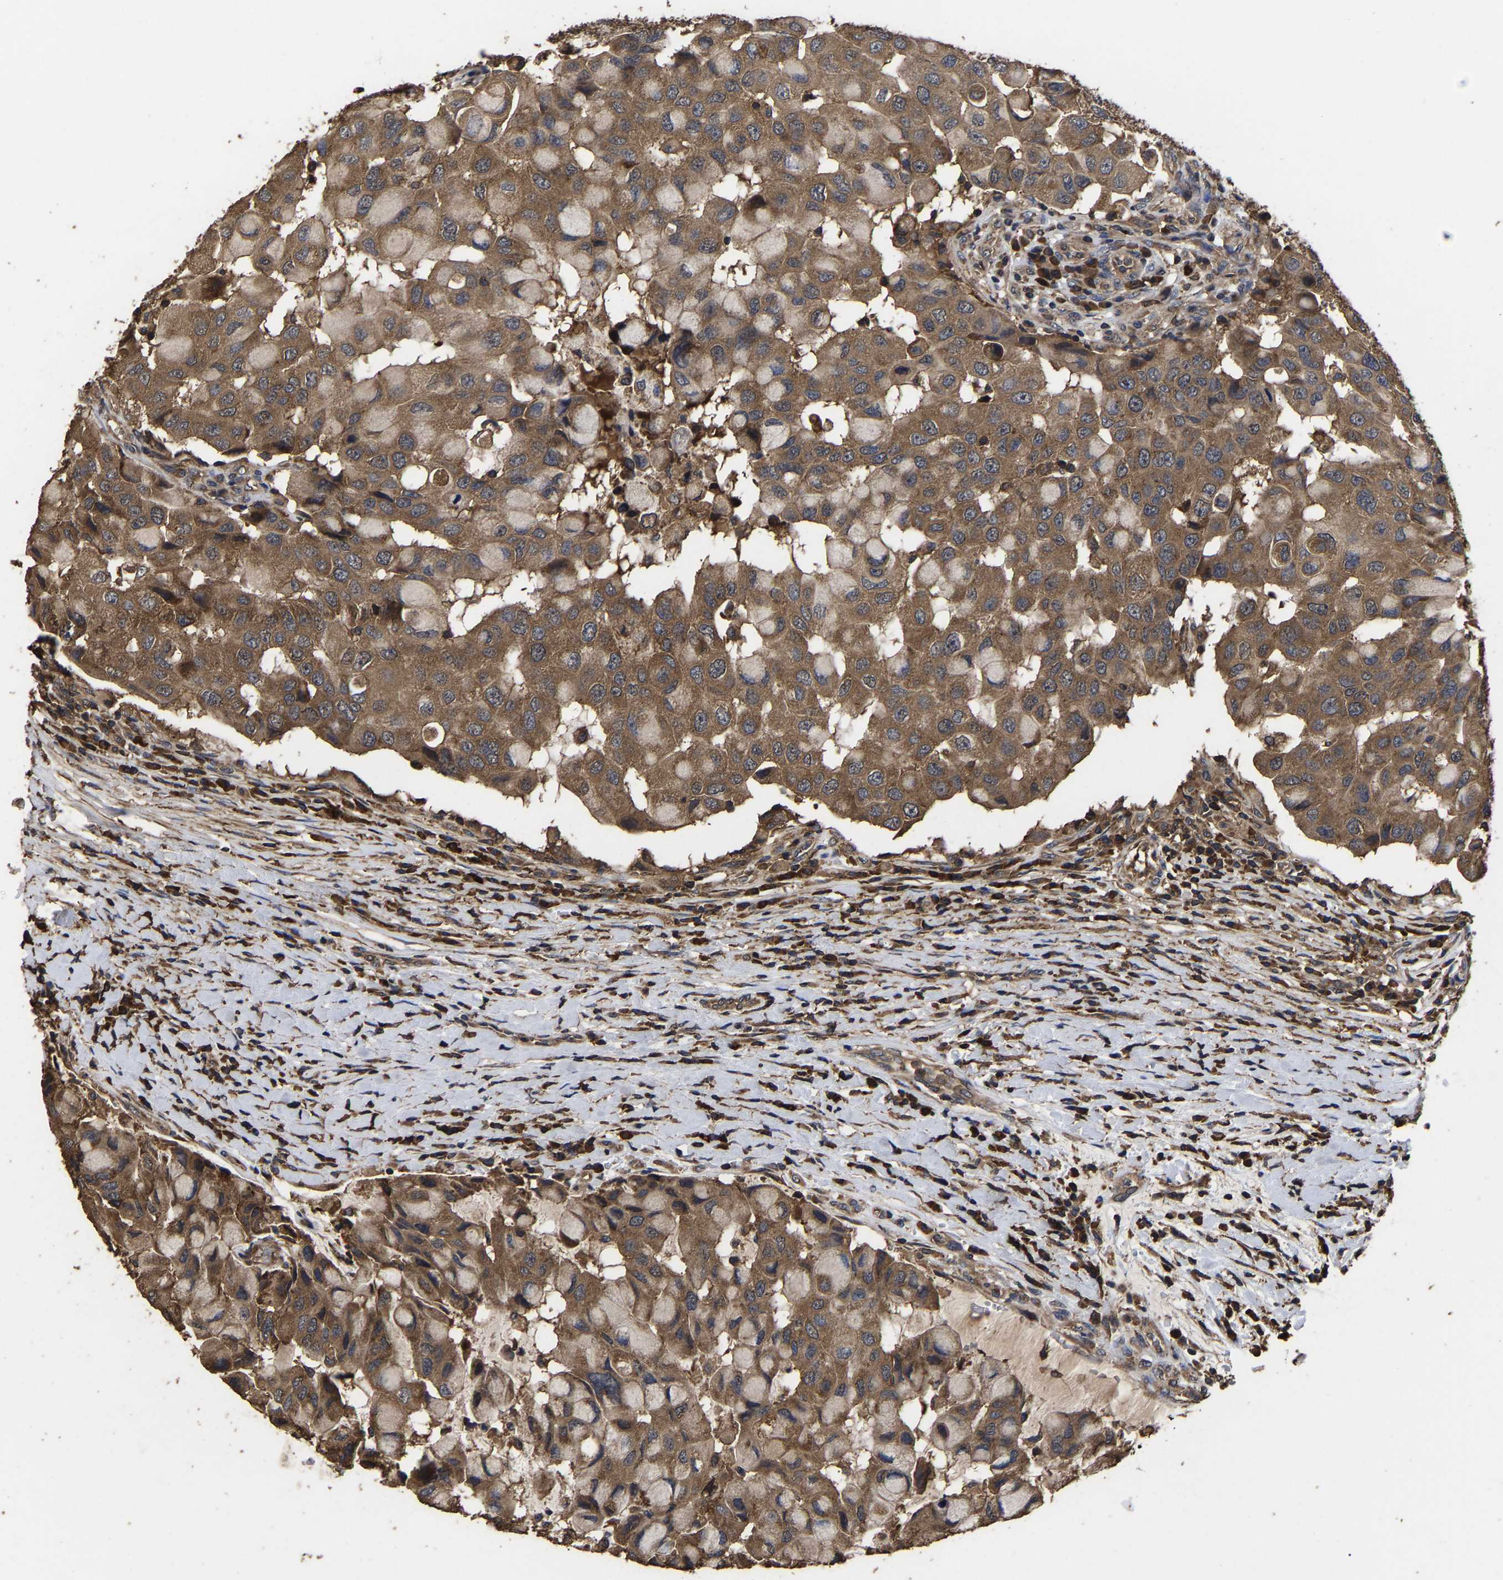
{"staining": {"intensity": "moderate", "quantity": ">75%", "location": "cytoplasmic/membranous"}, "tissue": "breast cancer", "cell_type": "Tumor cells", "image_type": "cancer", "snomed": [{"axis": "morphology", "description": "Duct carcinoma"}, {"axis": "topography", "description": "Breast"}], "caption": "Tumor cells reveal medium levels of moderate cytoplasmic/membranous staining in approximately >75% of cells in breast cancer (infiltrating ductal carcinoma).", "gene": "ITCH", "patient": {"sex": "female", "age": 27}}